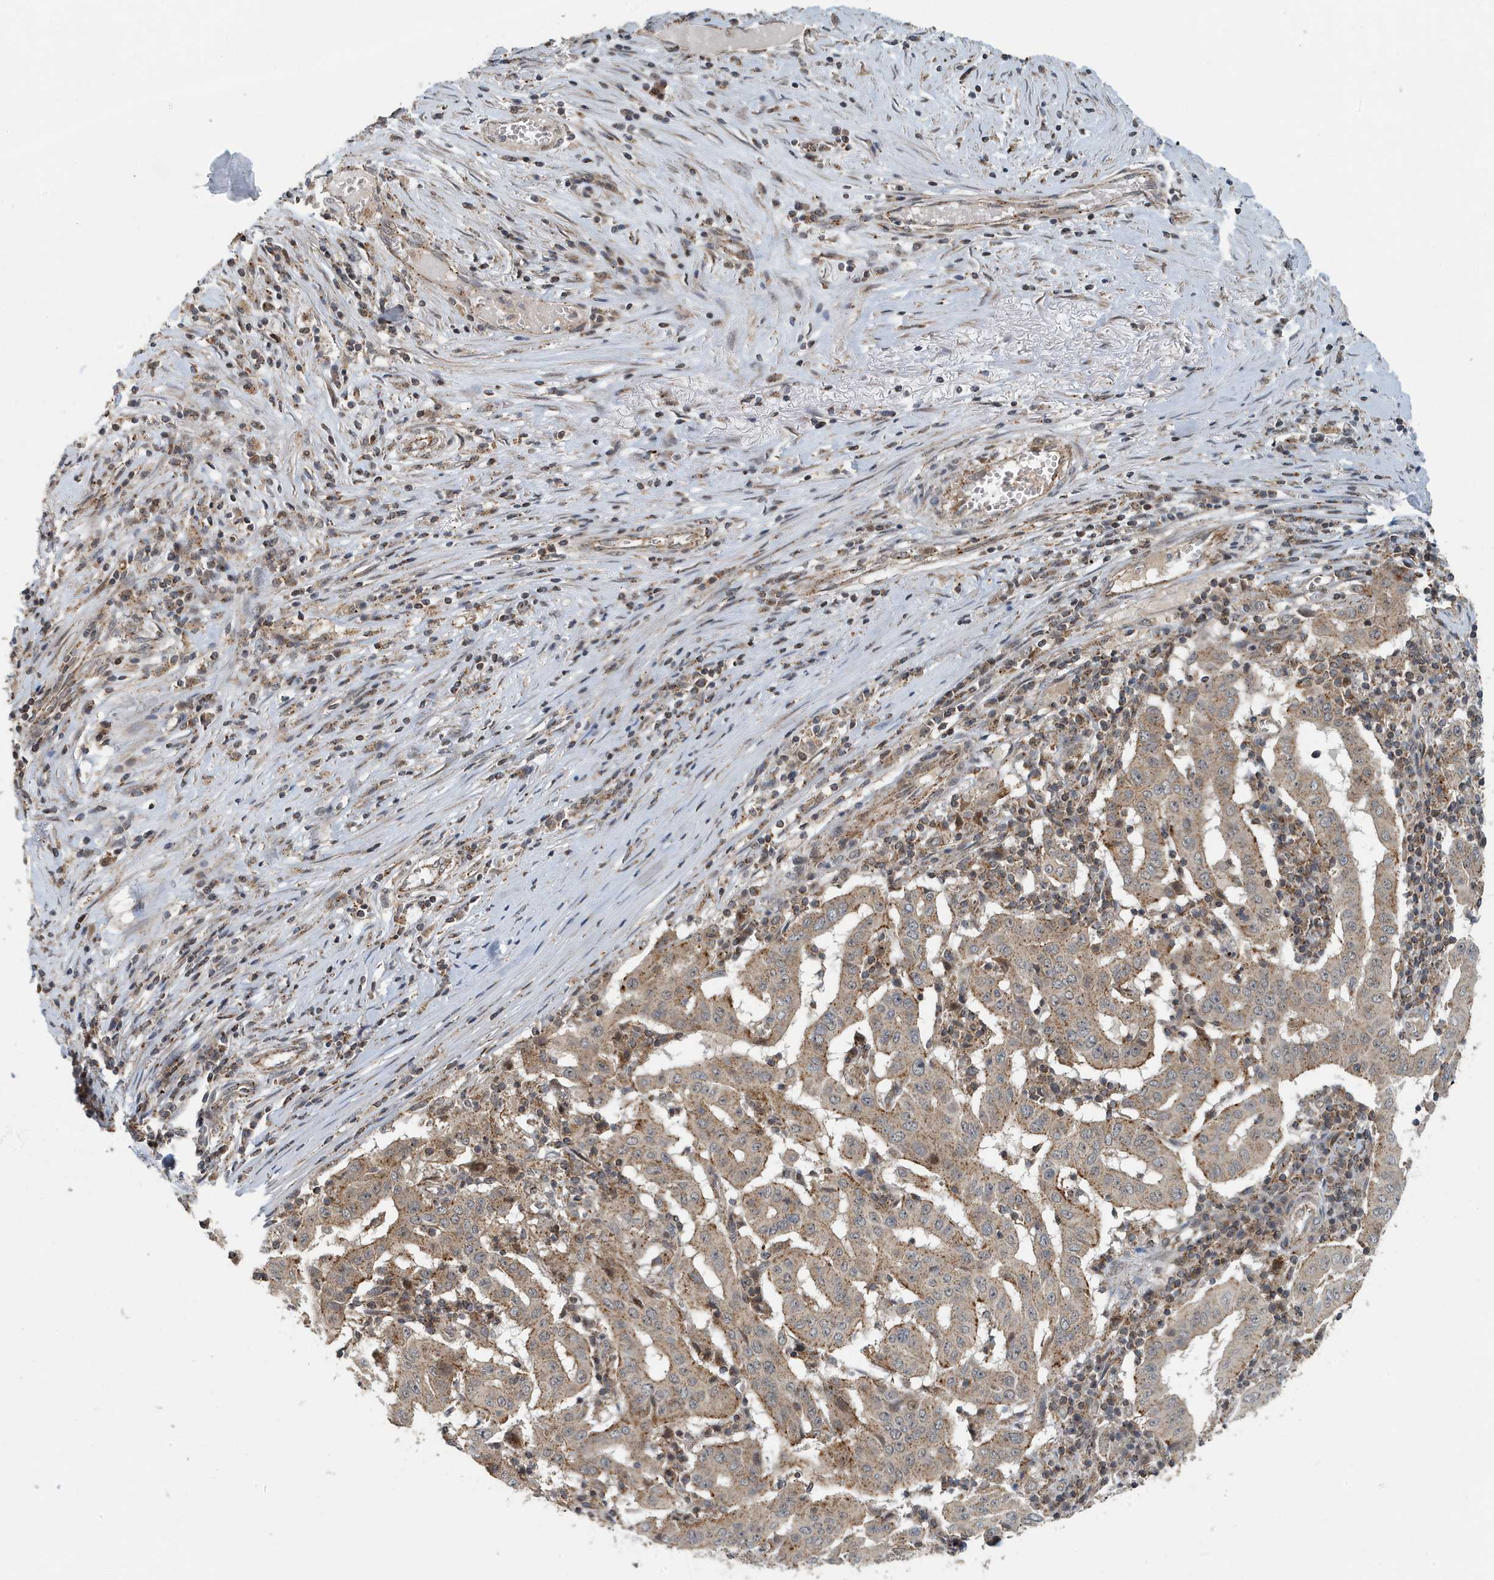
{"staining": {"intensity": "moderate", "quantity": ">75%", "location": "cytoplasmic/membranous"}, "tissue": "pancreatic cancer", "cell_type": "Tumor cells", "image_type": "cancer", "snomed": [{"axis": "morphology", "description": "Adenocarcinoma, NOS"}, {"axis": "topography", "description": "Pancreas"}], "caption": "A medium amount of moderate cytoplasmic/membranous expression is seen in approximately >75% of tumor cells in pancreatic cancer (adenocarcinoma) tissue.", "gene": "KIF15", "patient": {"sex": "male", "age": 63}}